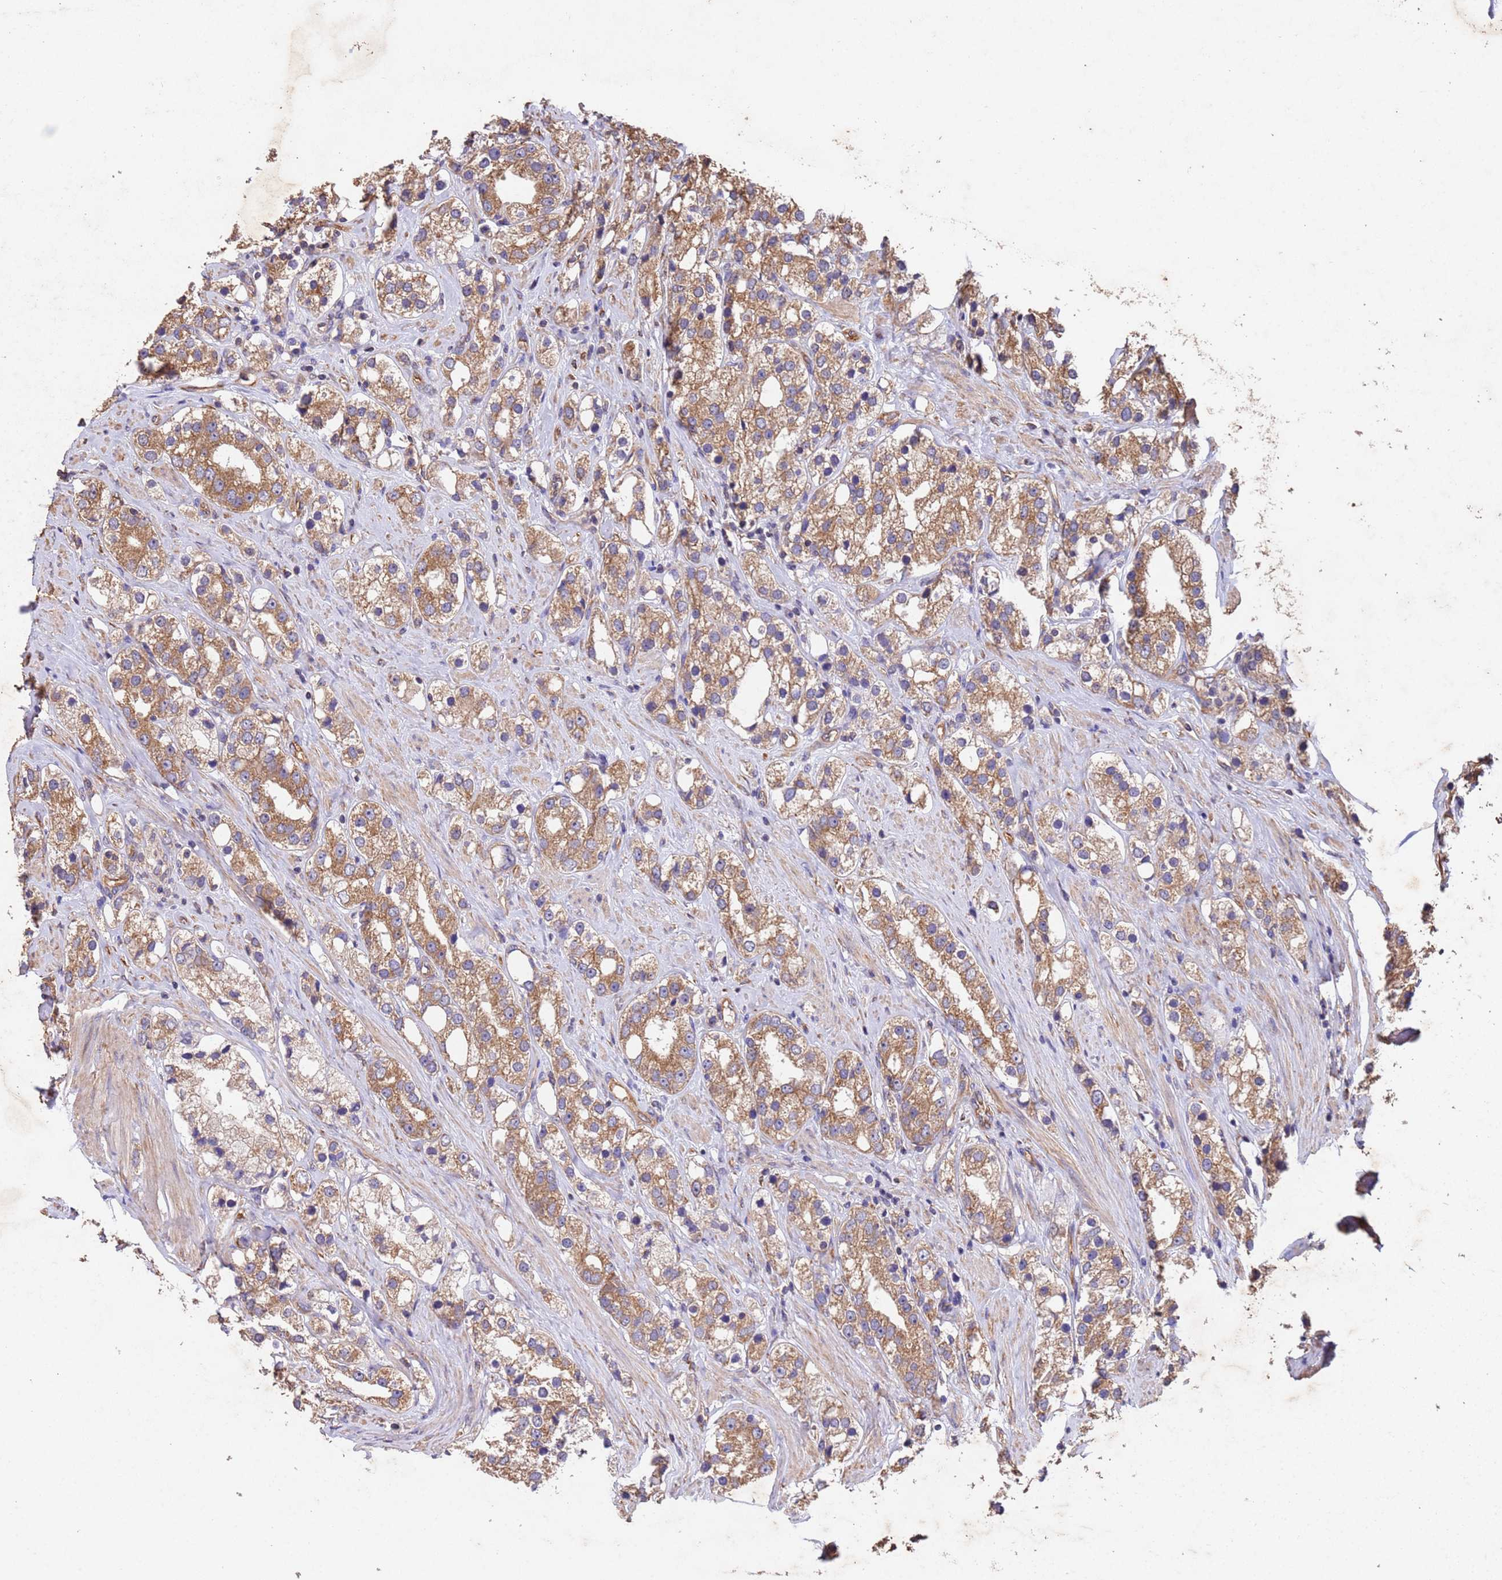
{"staining": {"intensity": "moderate", "quantity": ">75%", "location": "cytoplasmic/membranous"}, "tissue": "prostate cancer", "cell_type": "Tumor cells", "image_type": "cancer", "snomed": [{"axis": "morphology", "description": "Adenocarcinoma, NOS"}, {"axis": "topography", "description": "Prostate"}], "caption": "Human adenocarcinoma (prostate) stained with a brown dye shows moderate cytoplasmic/membranous positive expression in approximately >75% of tumor cells.", "gene": "MTX3", "patient": {"sex": "male", "age": 79}}